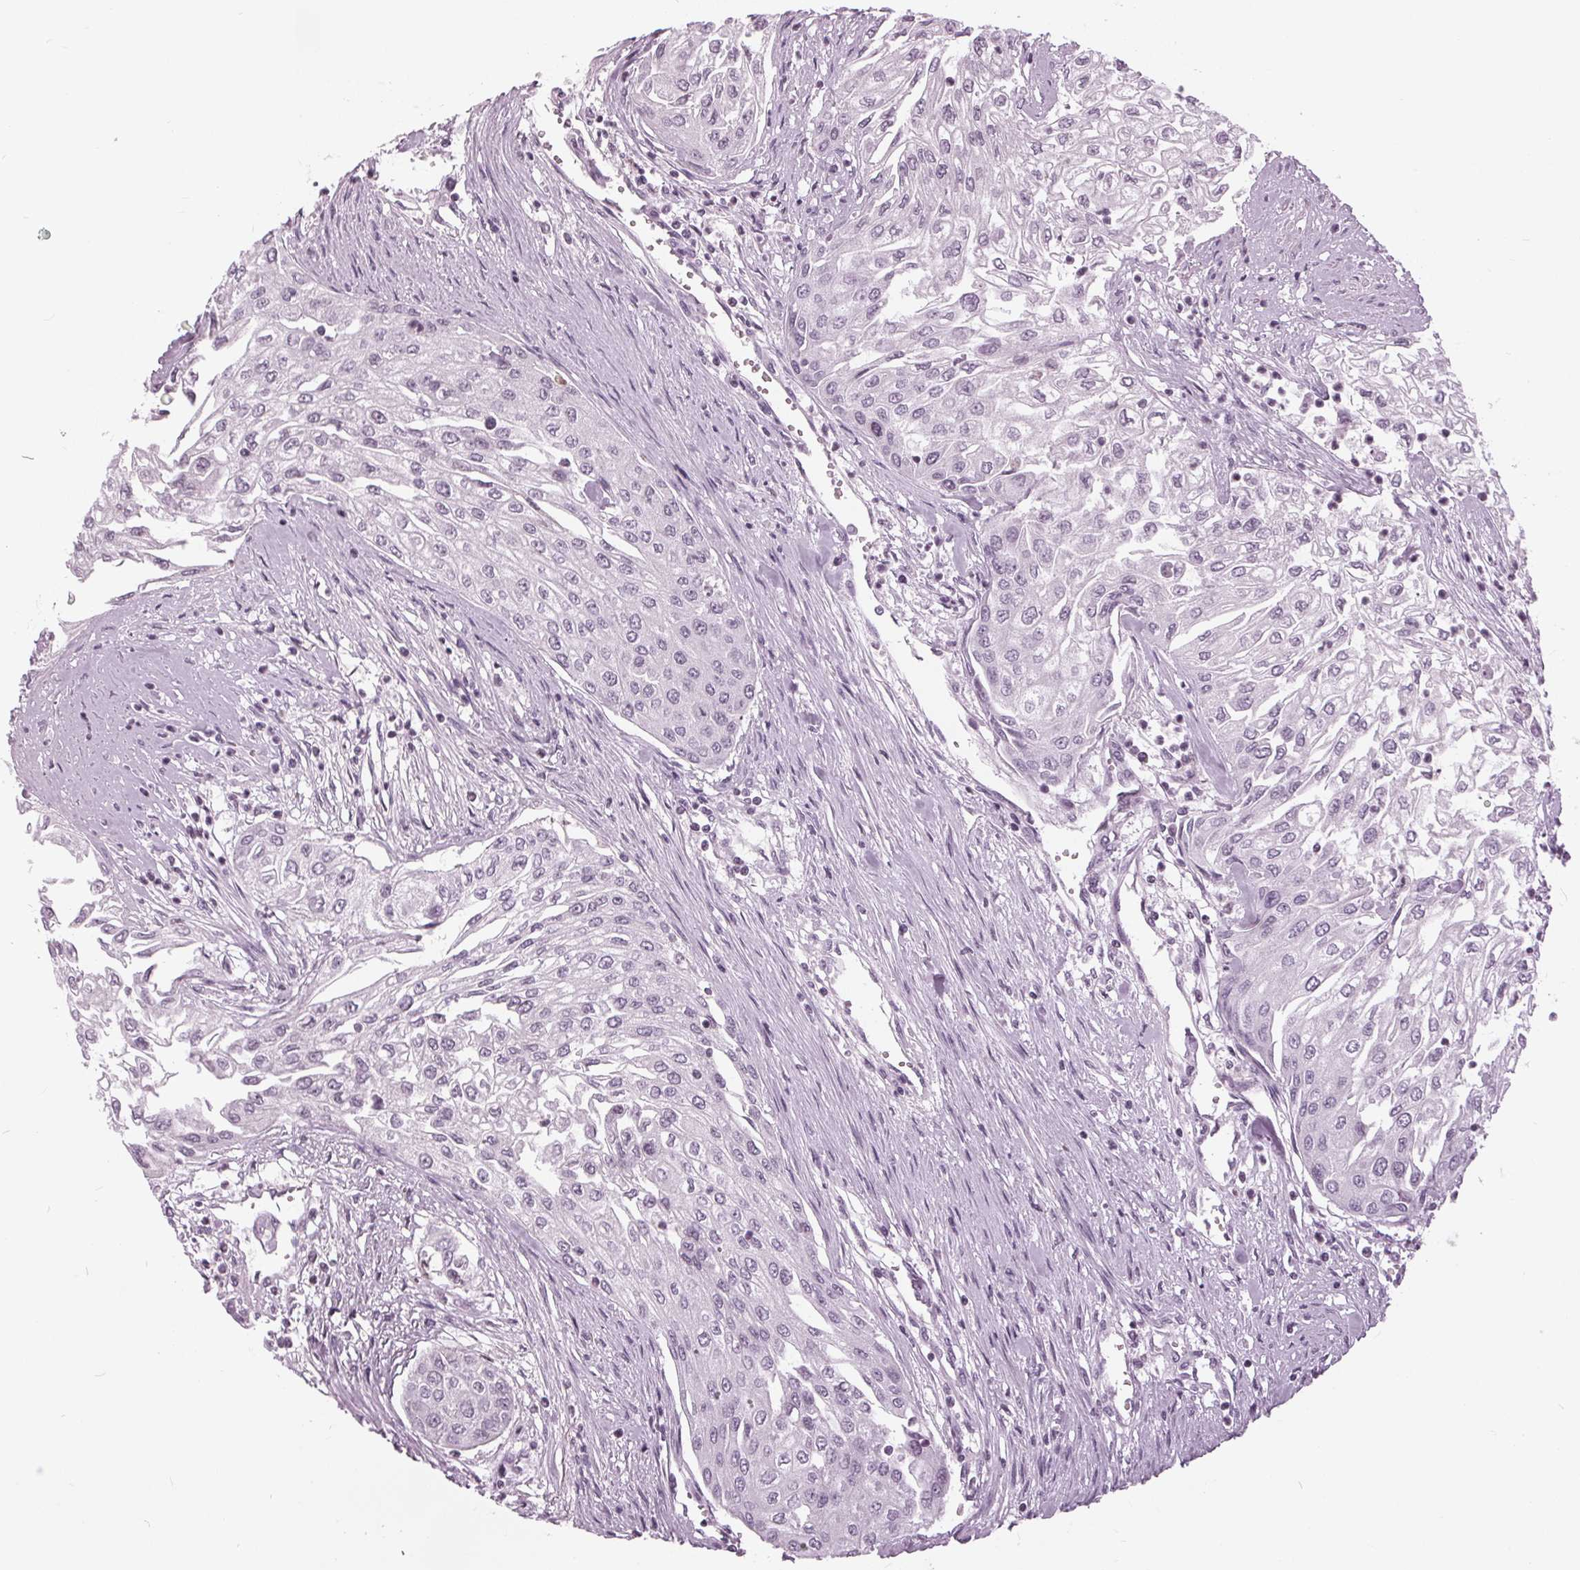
{"staining": {"intensity": "negative", "quantity": "none", "location": "none"}, "tissue": "urothelial cancer", "cell_type": "Tumor cells", "image_type": "cancer", "snomed": [{"axis": "morphology", "description": "Urothelial carcinoma, High grade"}, {"axis": "topography", "description": "Urinary bladder"}], "caption": "Protein analysis of urothelial cancer displays no significant expression in tumor cells.", "gene": "SLC9A4", "patient": {"sex": "male", "age": 62}}